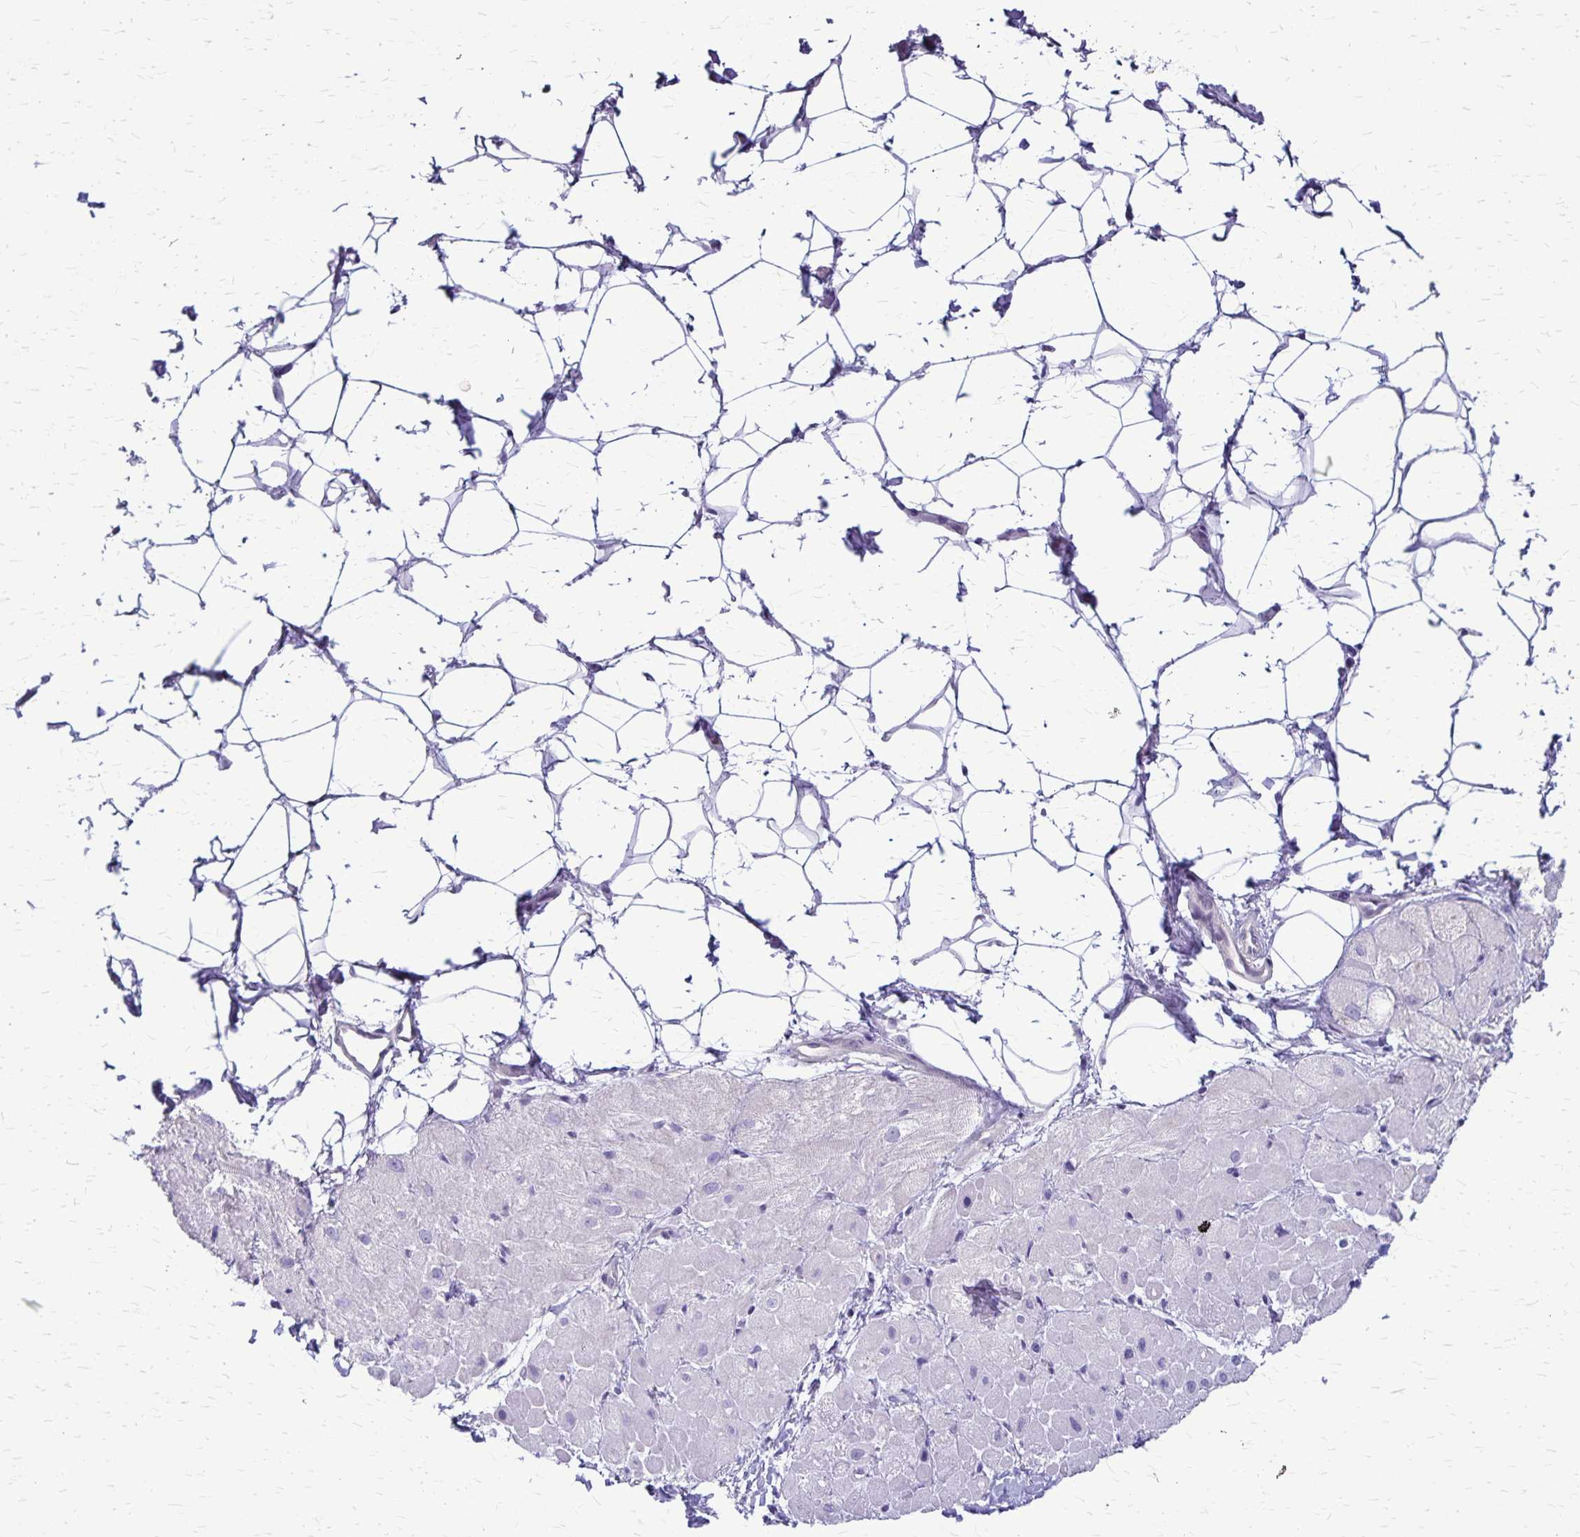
{"staining": {"intensity": "negative", "quantity": "none", "location": "none"}, "tissue": "heart muscle", "cell_type": "Cardiomyocytes", "image_type": "normal", "snomed": [{"axis": "morphology", "description": "Normal tissue, NOS"}, {"axis": "topography", "description": "Heart"}], "caption": "Cardiomyocytes show no significant protein staining in unremarkable heart muscle. (Immunohistochemistry (ihc), brightfield microscopy, high magnification).", "gene": "GP9", "patient": {"sex": "male", "age": 62}}